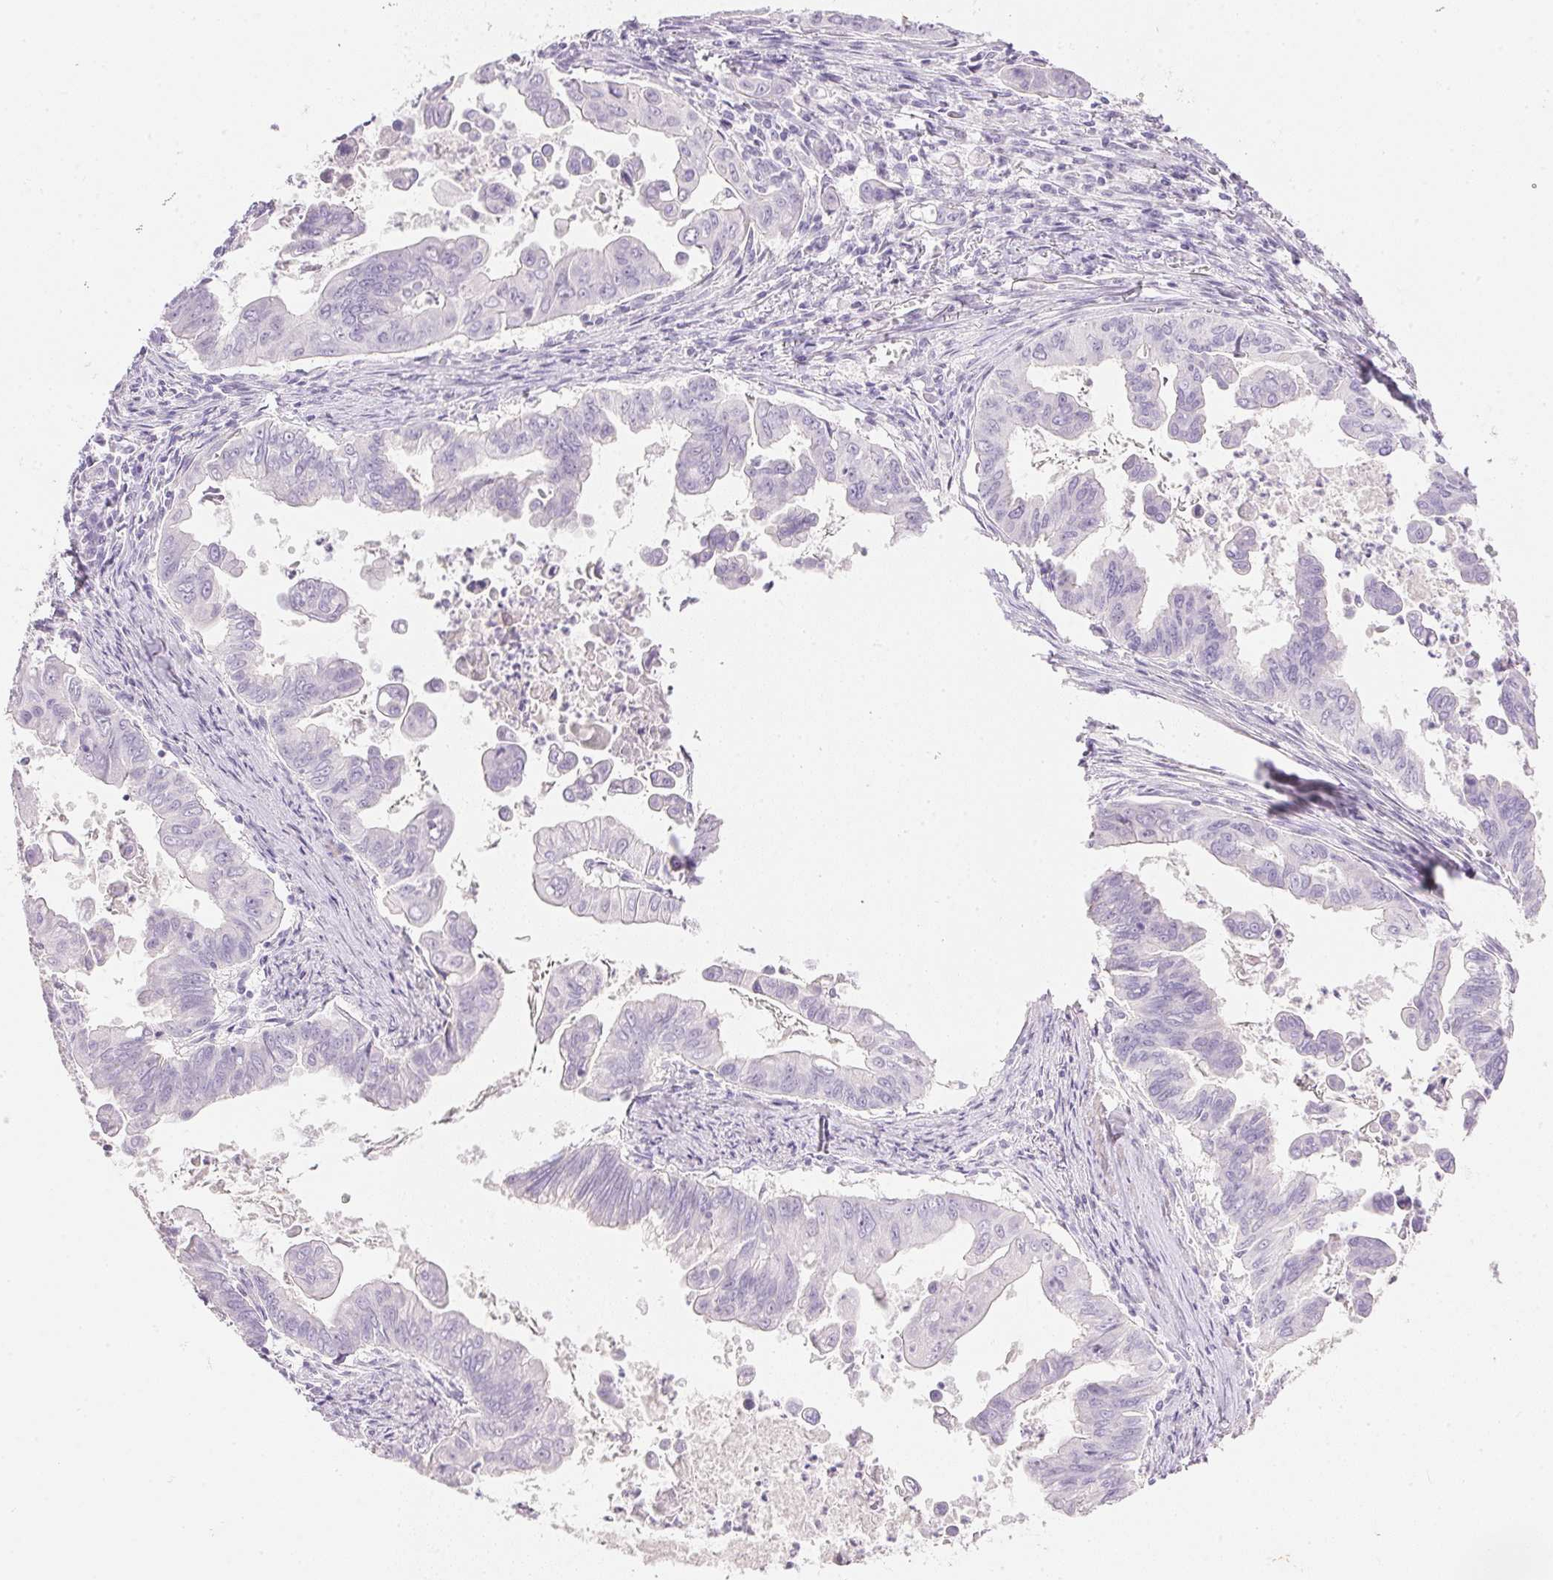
{"staining": {"intensity": "negative", "quantity": "none", "location": "none"}, "tissue": "stomach cancer", "cell_type": "Tumor cells", "image_type": "cancer", "snomed": [{"axis": "morphology", "description": "Adenocarcinoma, NOS"}, {"axis": "topography", "description": "Stomach, upper"}], "caption": "Tumor cells show no significant expression in adenocarcinoma (stomach). (Stains: DAB (3,3'-diaminobenzidine) immunohistochemistry (IHC) with hematoxylin counter stain, Microscopy: brightfield microscopy at high magnification).", "gene": "KCNE2", "patient": {"sex": "male", "age": 80}}